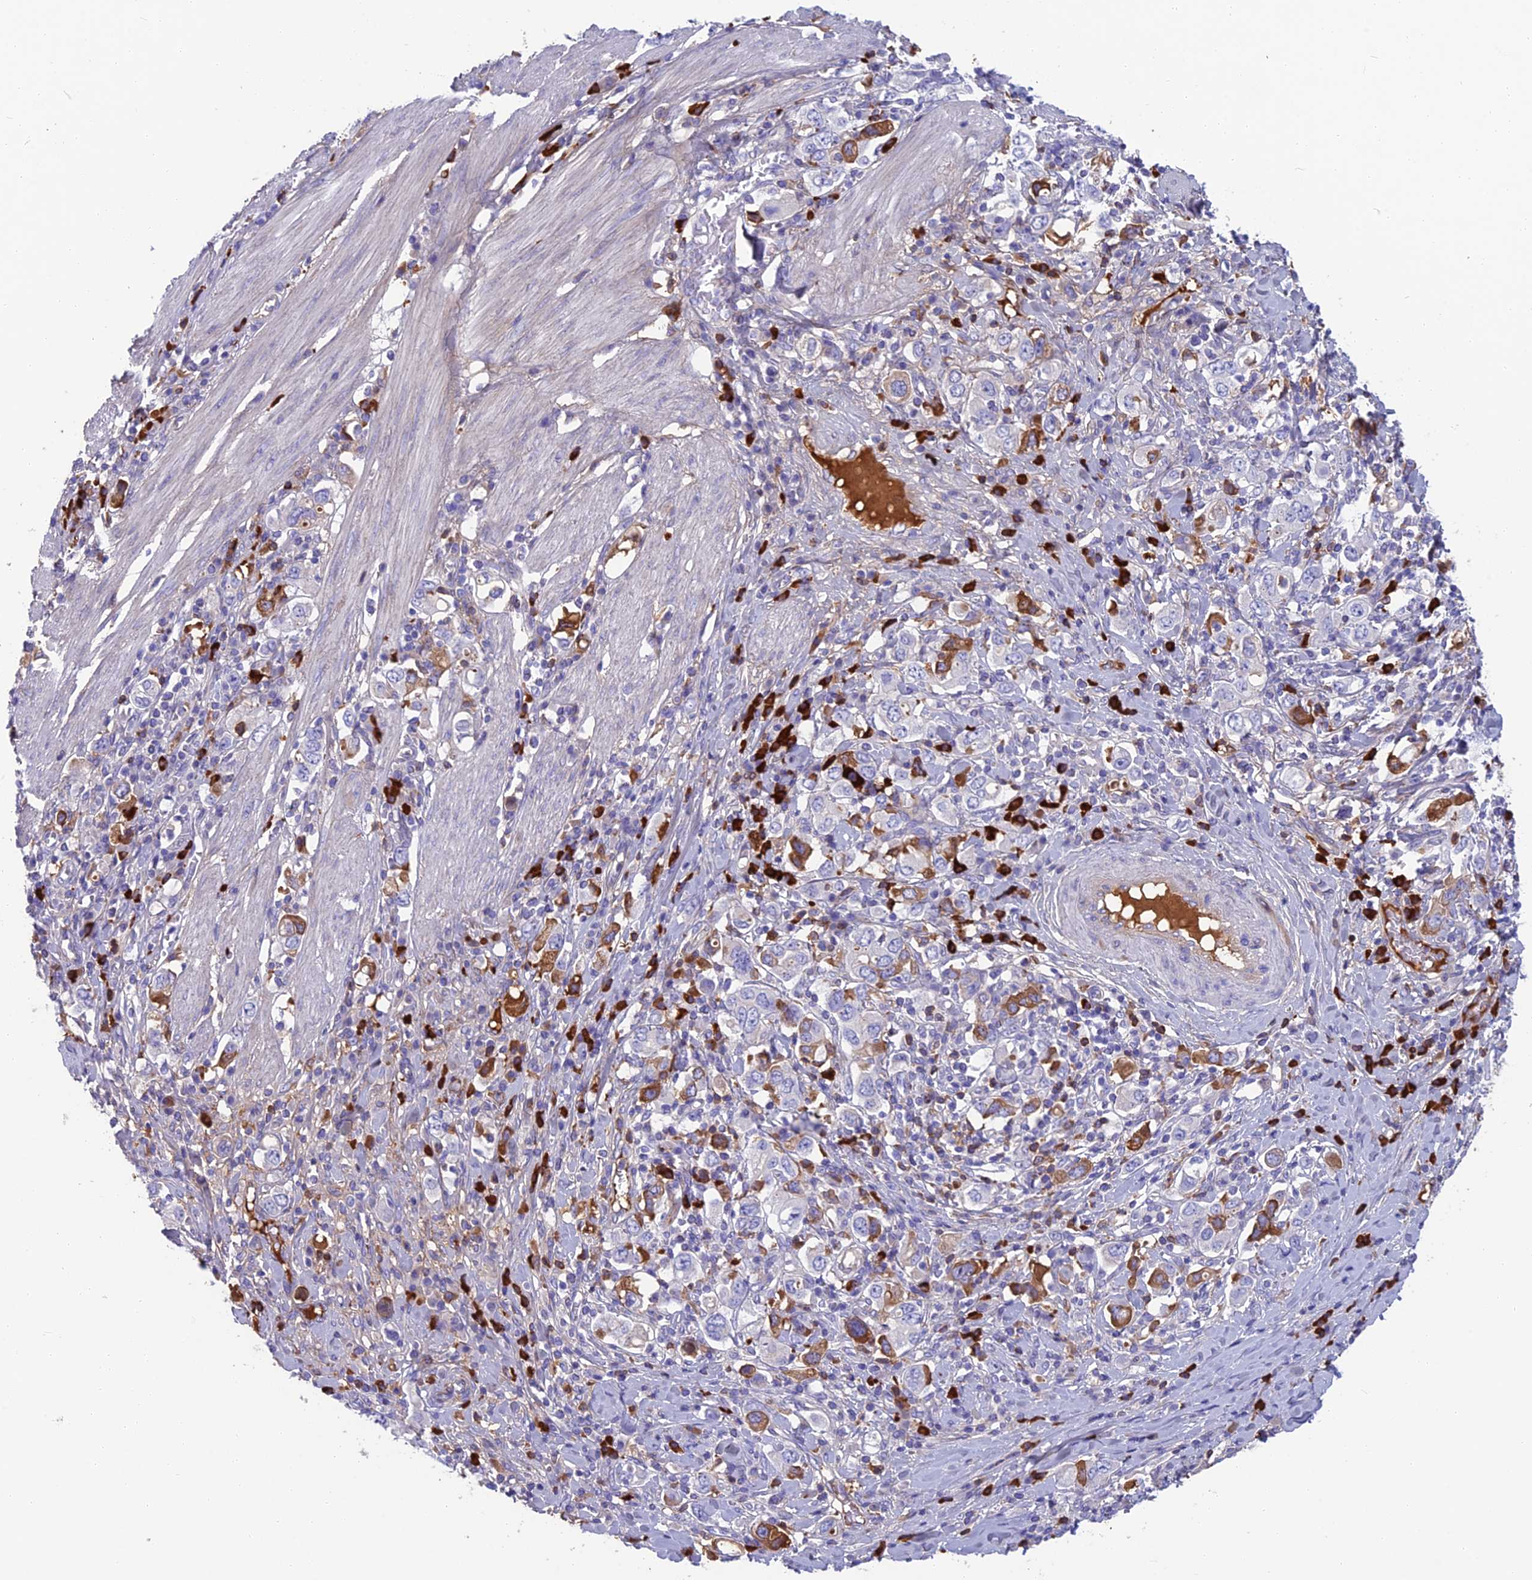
{"staining": {"intensity": "moderate", "quantity": "<25%", "location": "cytoplasmic/membranous"}, "tissue": "stomach cancer", "cell_type": "Tumor cells", "image_type": "cancer", "snomed": [{"axis": "morphology", "description": "Adenocarcinoma, NOS"}, {"axis": "topography", "description": "Stomach, upper"}], "caption": "The photomicrograph demonstrates immunohistochemical staining of stomach adenocarcinoma. There is moderate cytoplasmic/membranous expression is identified in about <25% of tumor cells.", "gene": "SNAP91", "patient": {"sex": "male", "age": 62}}